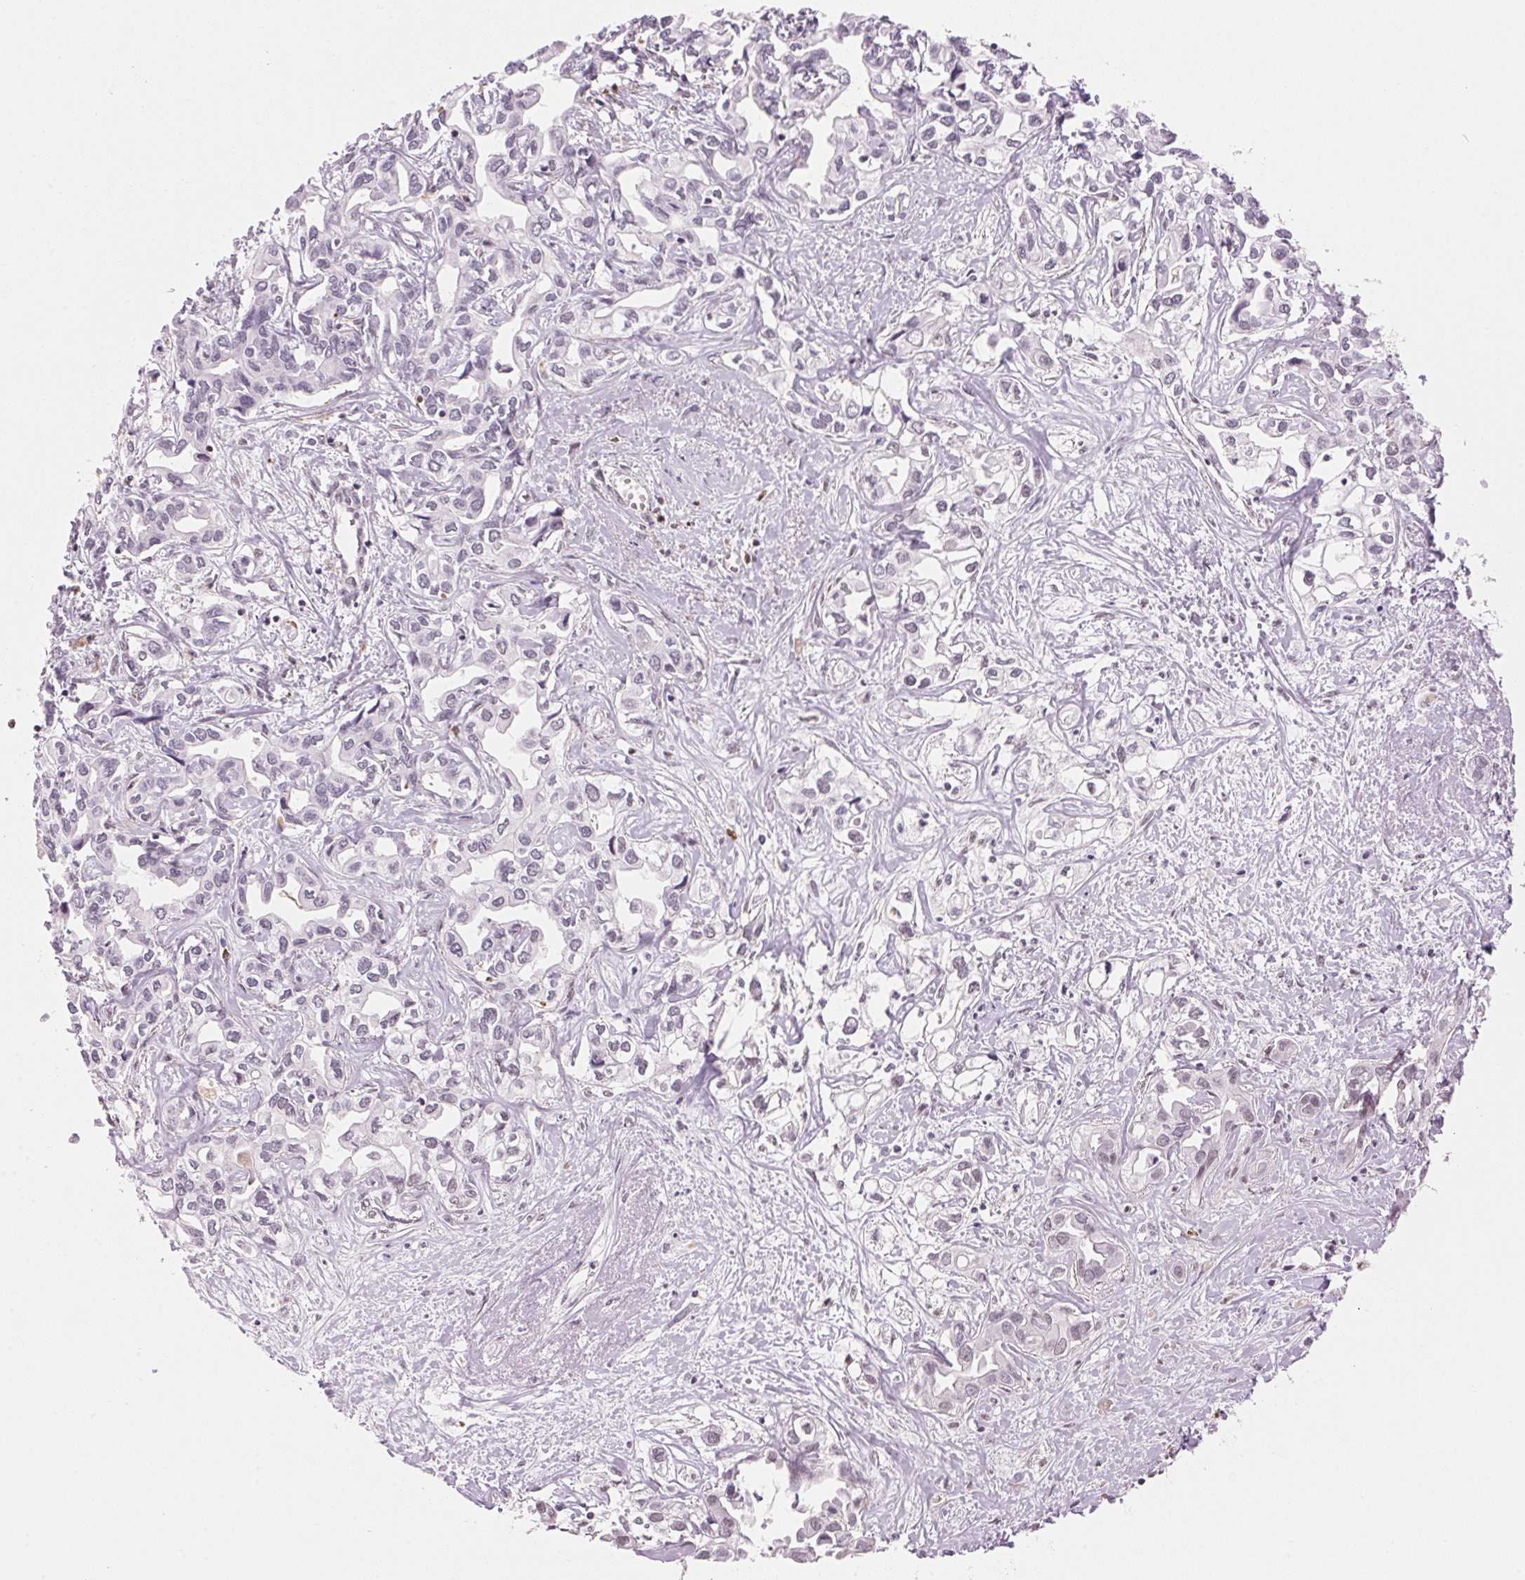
{"staining": {"intensity": "negative", "quantity": "none", "location": "none"}, "tissue": "liver cancer", "cell_type": "Tumor cells", "image_type": "cancer", "snomed": [{"axis": "morphology", "description": "Cholangiocarcinoma"}, {"axis": "topography", "description": "Liver"}], "caption": "The photomicrograph reveals no staining of tumor cells in cholangiocarcinoma (liver).", "gene": "HNRNPDL", "patient": {"sex": "female", "age": 64}}